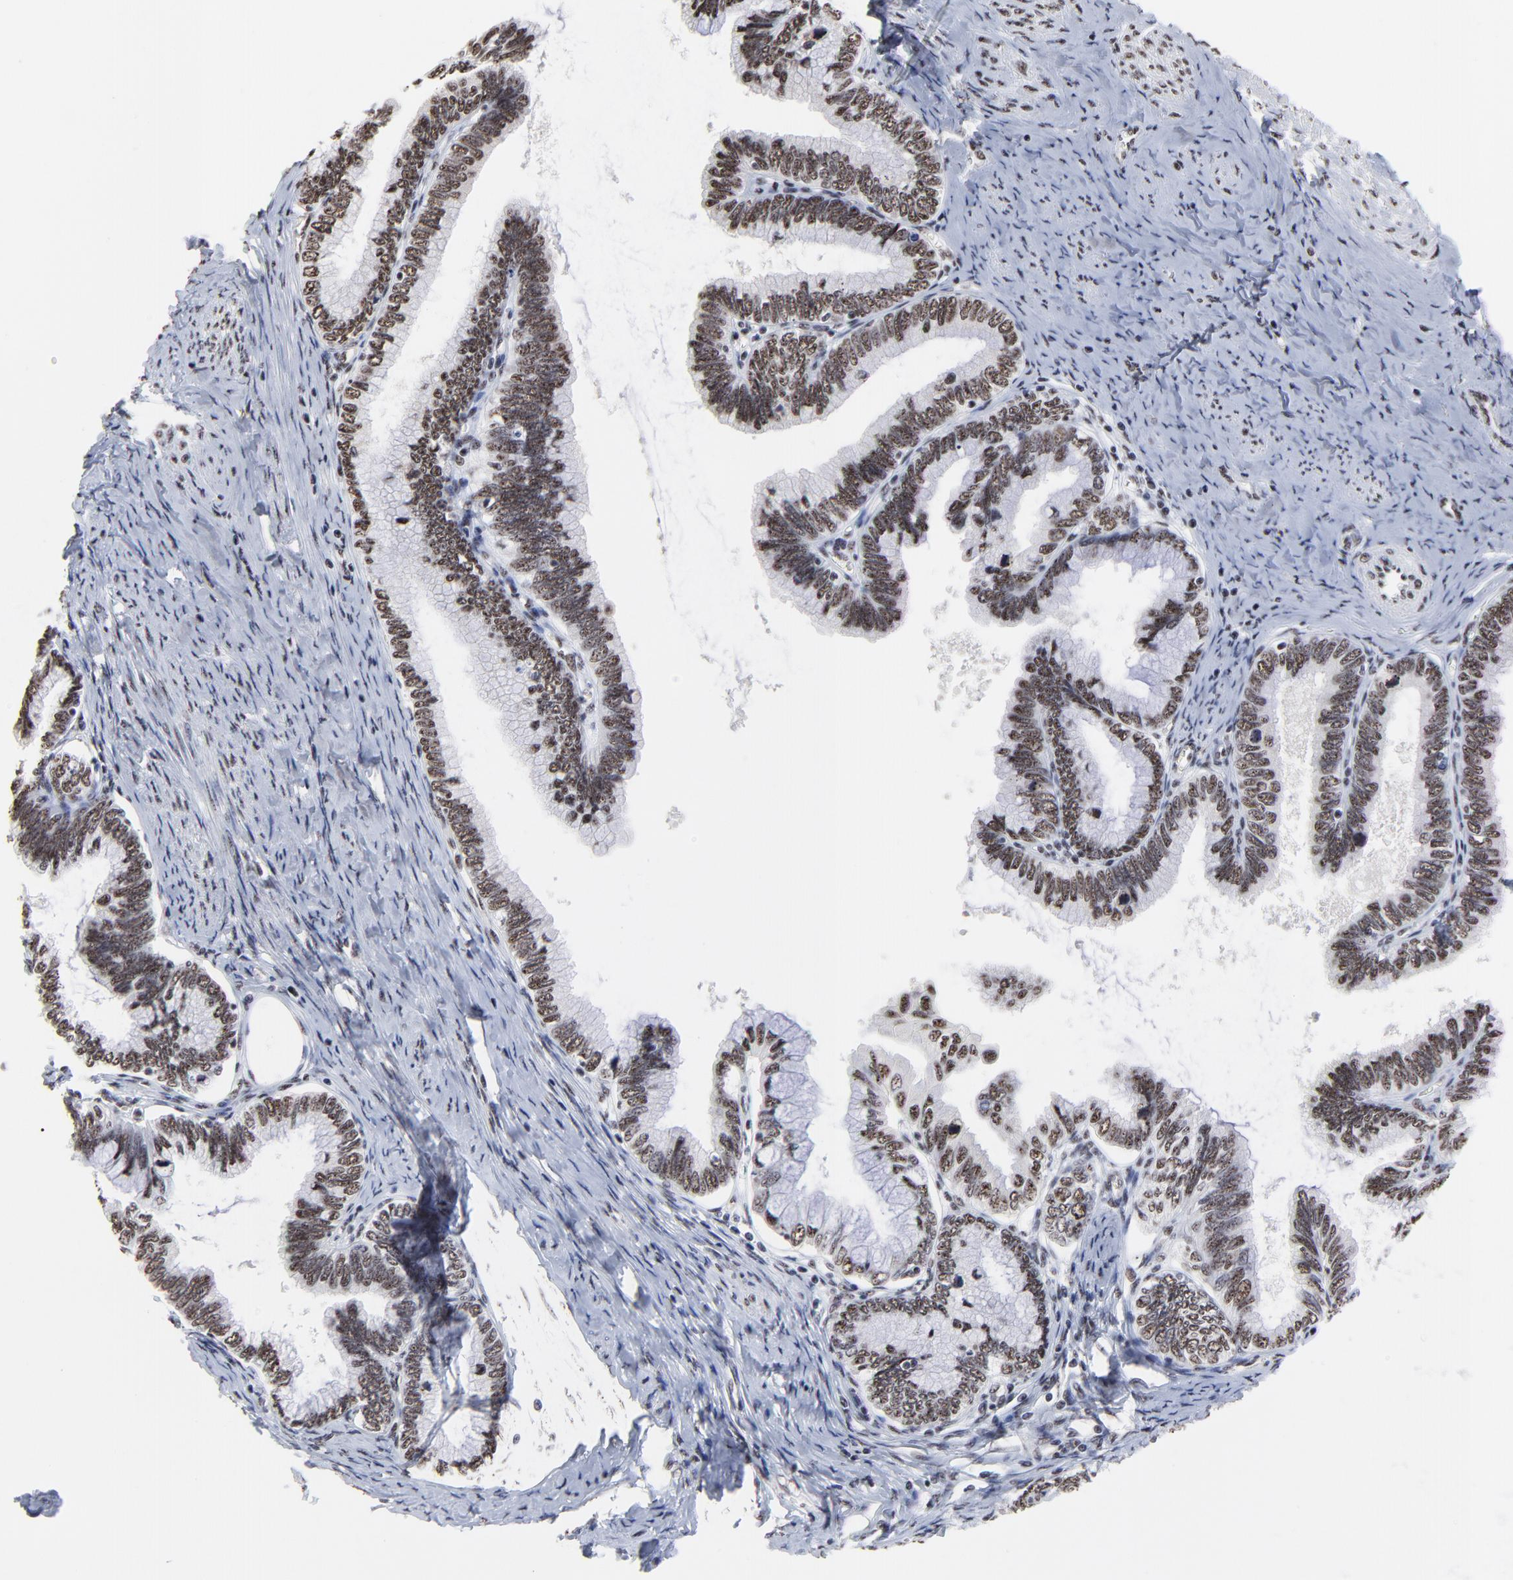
{"staining": {"intensity": "moderate", "quantity": ">75%", "location": "nuclear"}, "tissue": "cervical cancer", "cell_type": "Tumor cells", "image_type": "cancer", "snomed": [{"axis": "morphology", "description": "Adenocarcinoma, NOS"}, {"axis": "topography", "description": "Cervix"}], "caption": "Protein staining by immunohistochemistry reveals moderate nuclear expression in approximately >75% of tumor cells in adenocarcinoma (cervical).", "gene": "MBD4", "patient": {"sex": "female", "age": 49}}